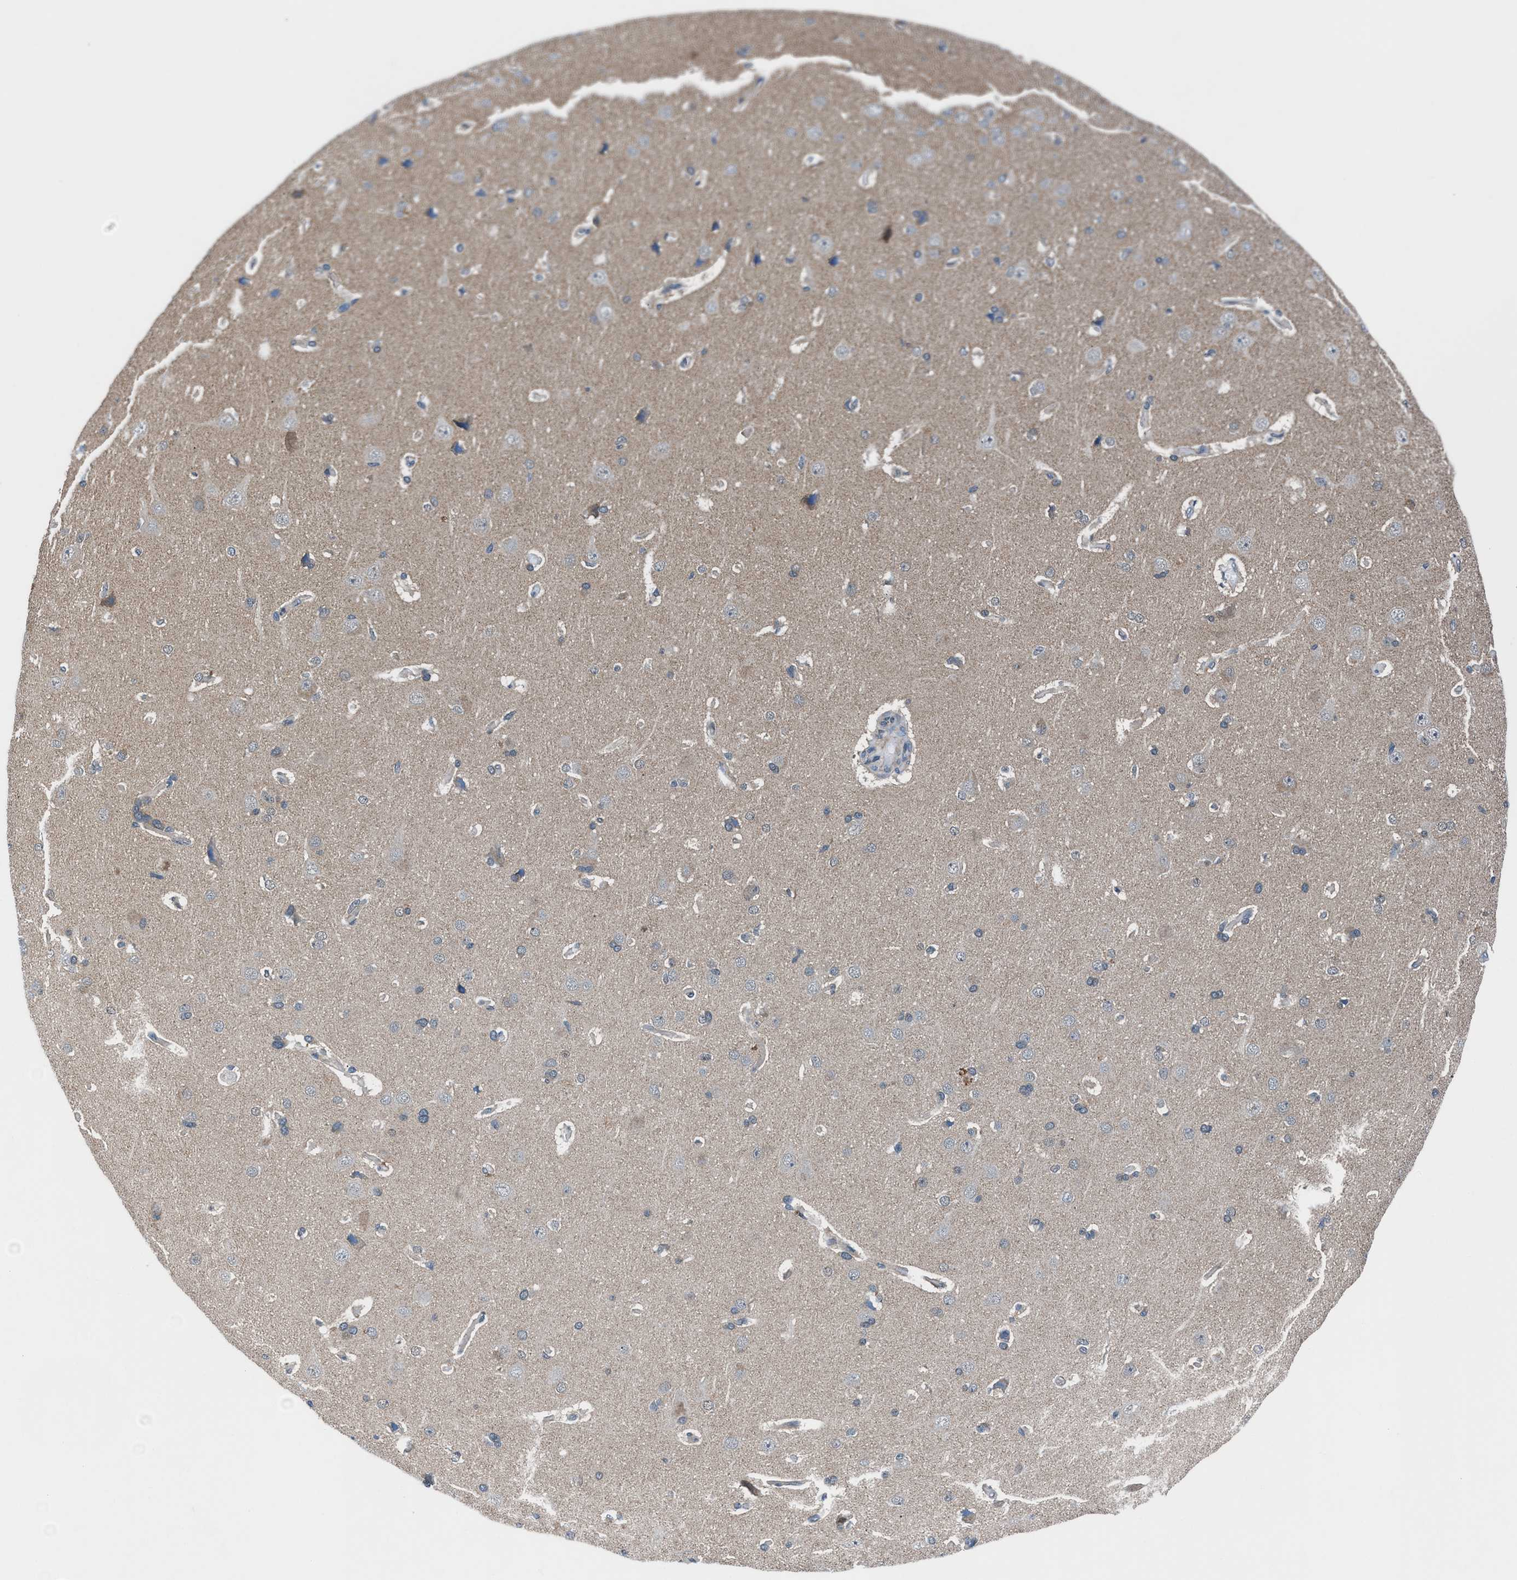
{"staining": {"intensity": "negative", "quantity": "none", "location": "none"}, "tissue": "cerebral cortex", "cell_type": "Endothelial cells", "image_type": "normal", "snomed": [{"axis": "morphology", "description": "Normal tissue, NOS"}, {"axis": "topography", "description": "Cerebral cortex"}], "caption": "The histopathology image demonstrates no significant staining in endothelial cells of cerebral cortex.", "gene": "PRPSAP2", "patient": {"sex": "male", "age": 62}}